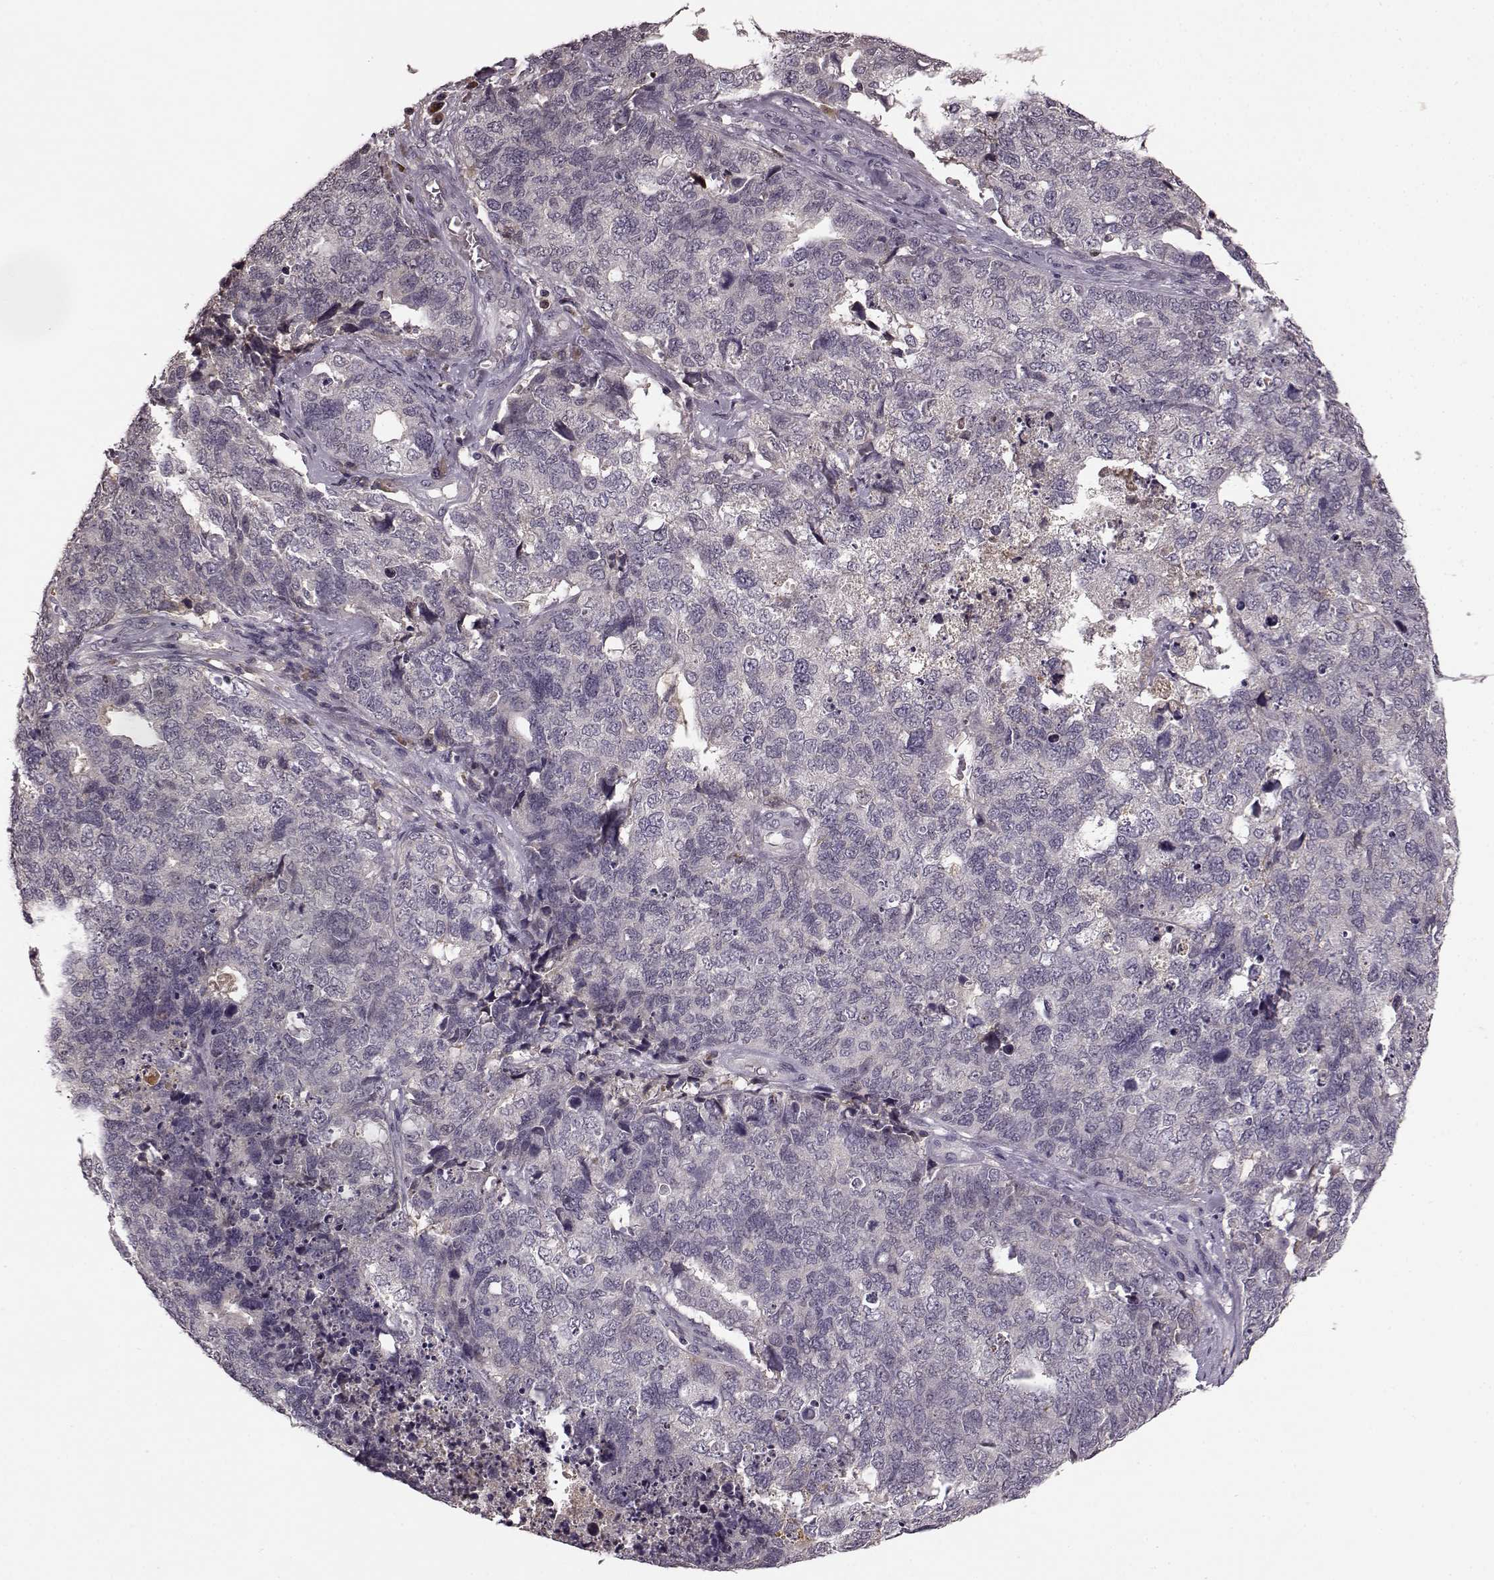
{"staining": {"intensity": "negative", "quantity": "none", "location": "none"}, "tissue": "cervical cancer", "cell_type": "Tumor cells", "image_type": "cancer", "snomed": [{"axis": "morphology", "description": "Squamous cell carcinoma, NOS"}, {"axis": "topography", "description": "Cervix"}], "caption": "Cervical cancer was stained to show a protein in brown. There is no significant positivity in tumor cells. The staining was performed using DAB (3,3'-diaminobenzidine) to visualize the protein expression in brown, while the nuclei were stained in blue with hematoxylin (Magnification: 20x).", "gene": "NRL", "patient": {"sex": "female", "age": 63}}